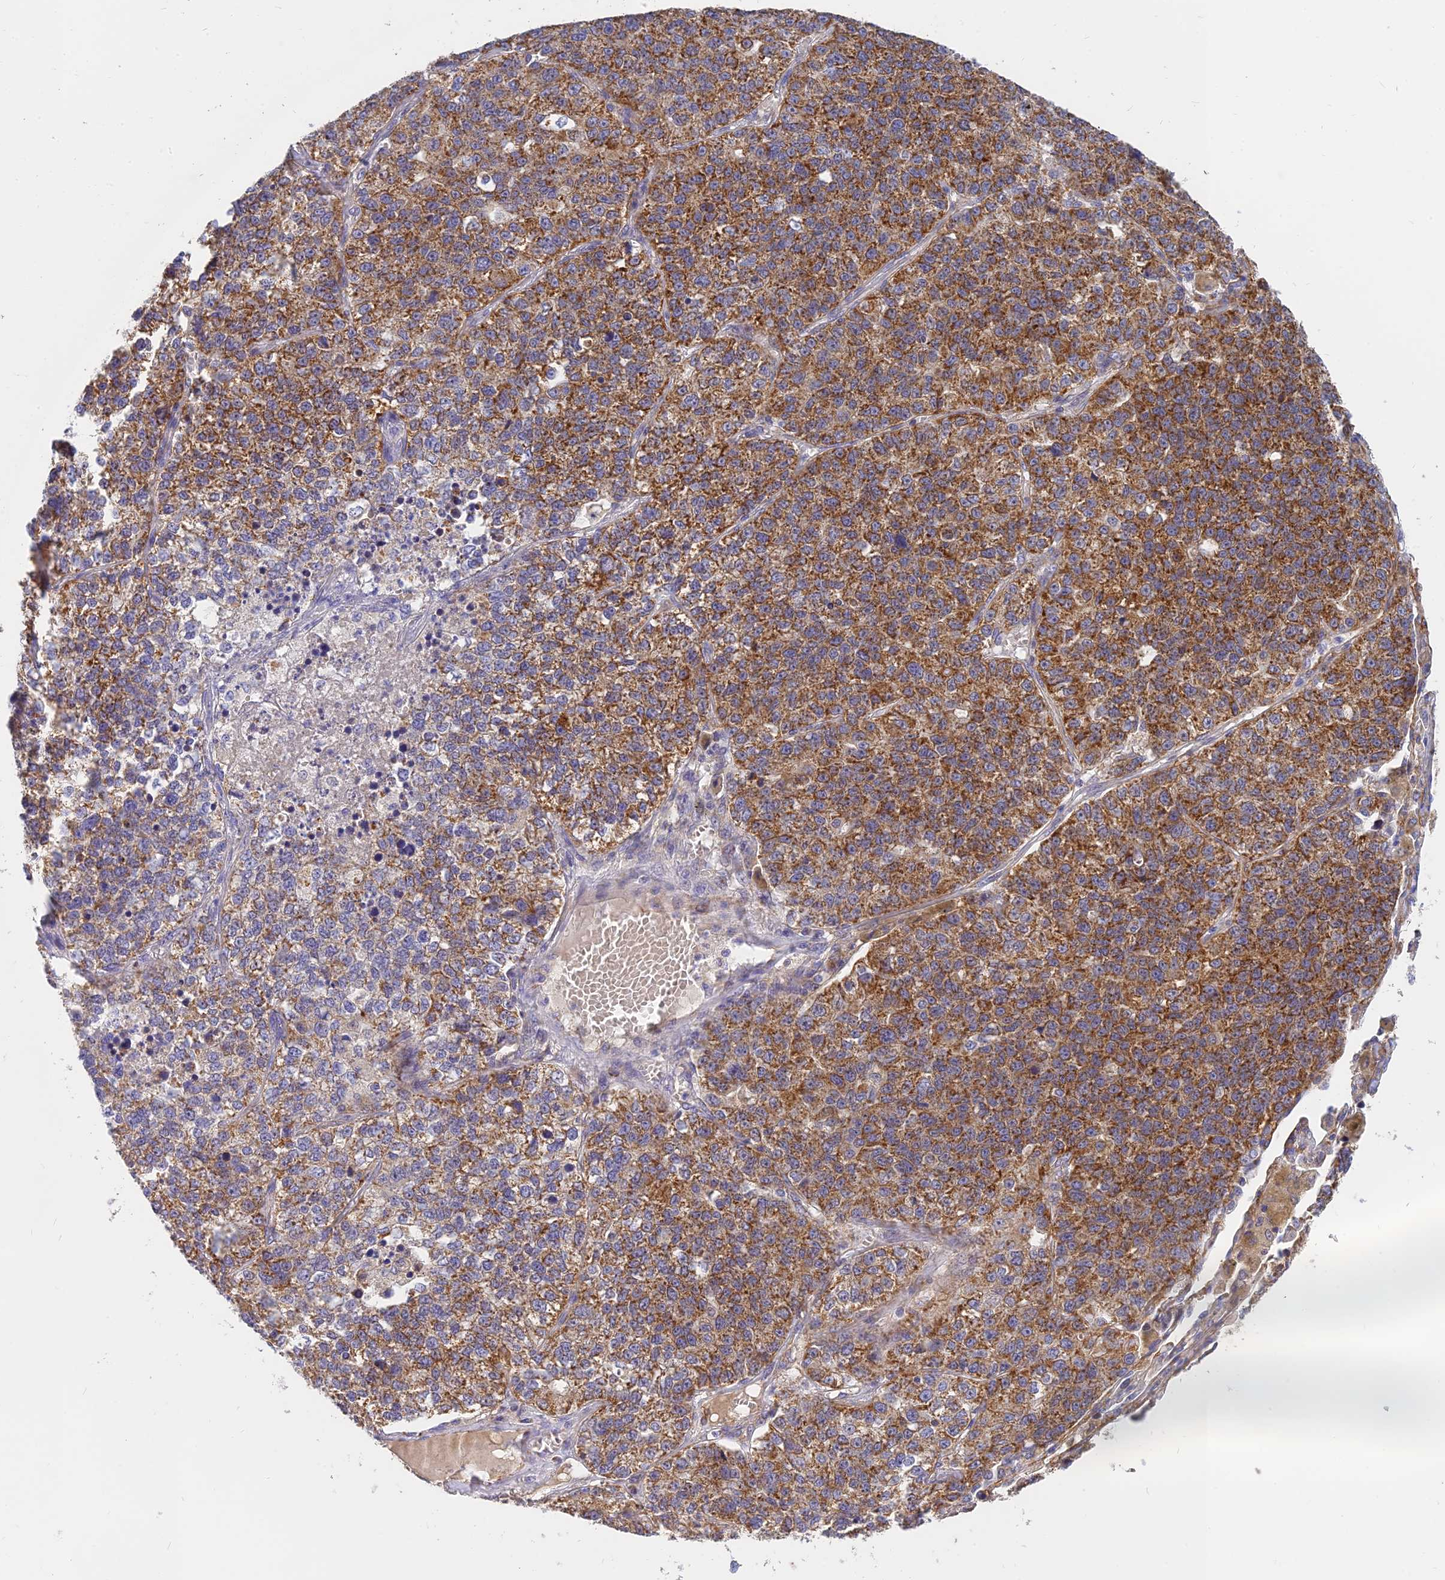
{"staining": {"intensity": "moderate", "quantity": ">75%", "location": "cytoplasmic/membranous"}, "tissue": "lung cancer", "cell_type": "Tumor cells", "image_type": "cancer", "snomed": [{"axis": "morphology", "description": "Adenocarcinoma, NOS"}, {"axis": "topography", "description": "Lung"}], "caption": "The micrograph shows immunohistochemical staining of lung adenocarcinoma. There is moderate cytoplasmic/membranous positivity is seen in about >75% of tumor cells.", "gene": "MRPL15", "patient": {"sex": "male", "age": 49}}